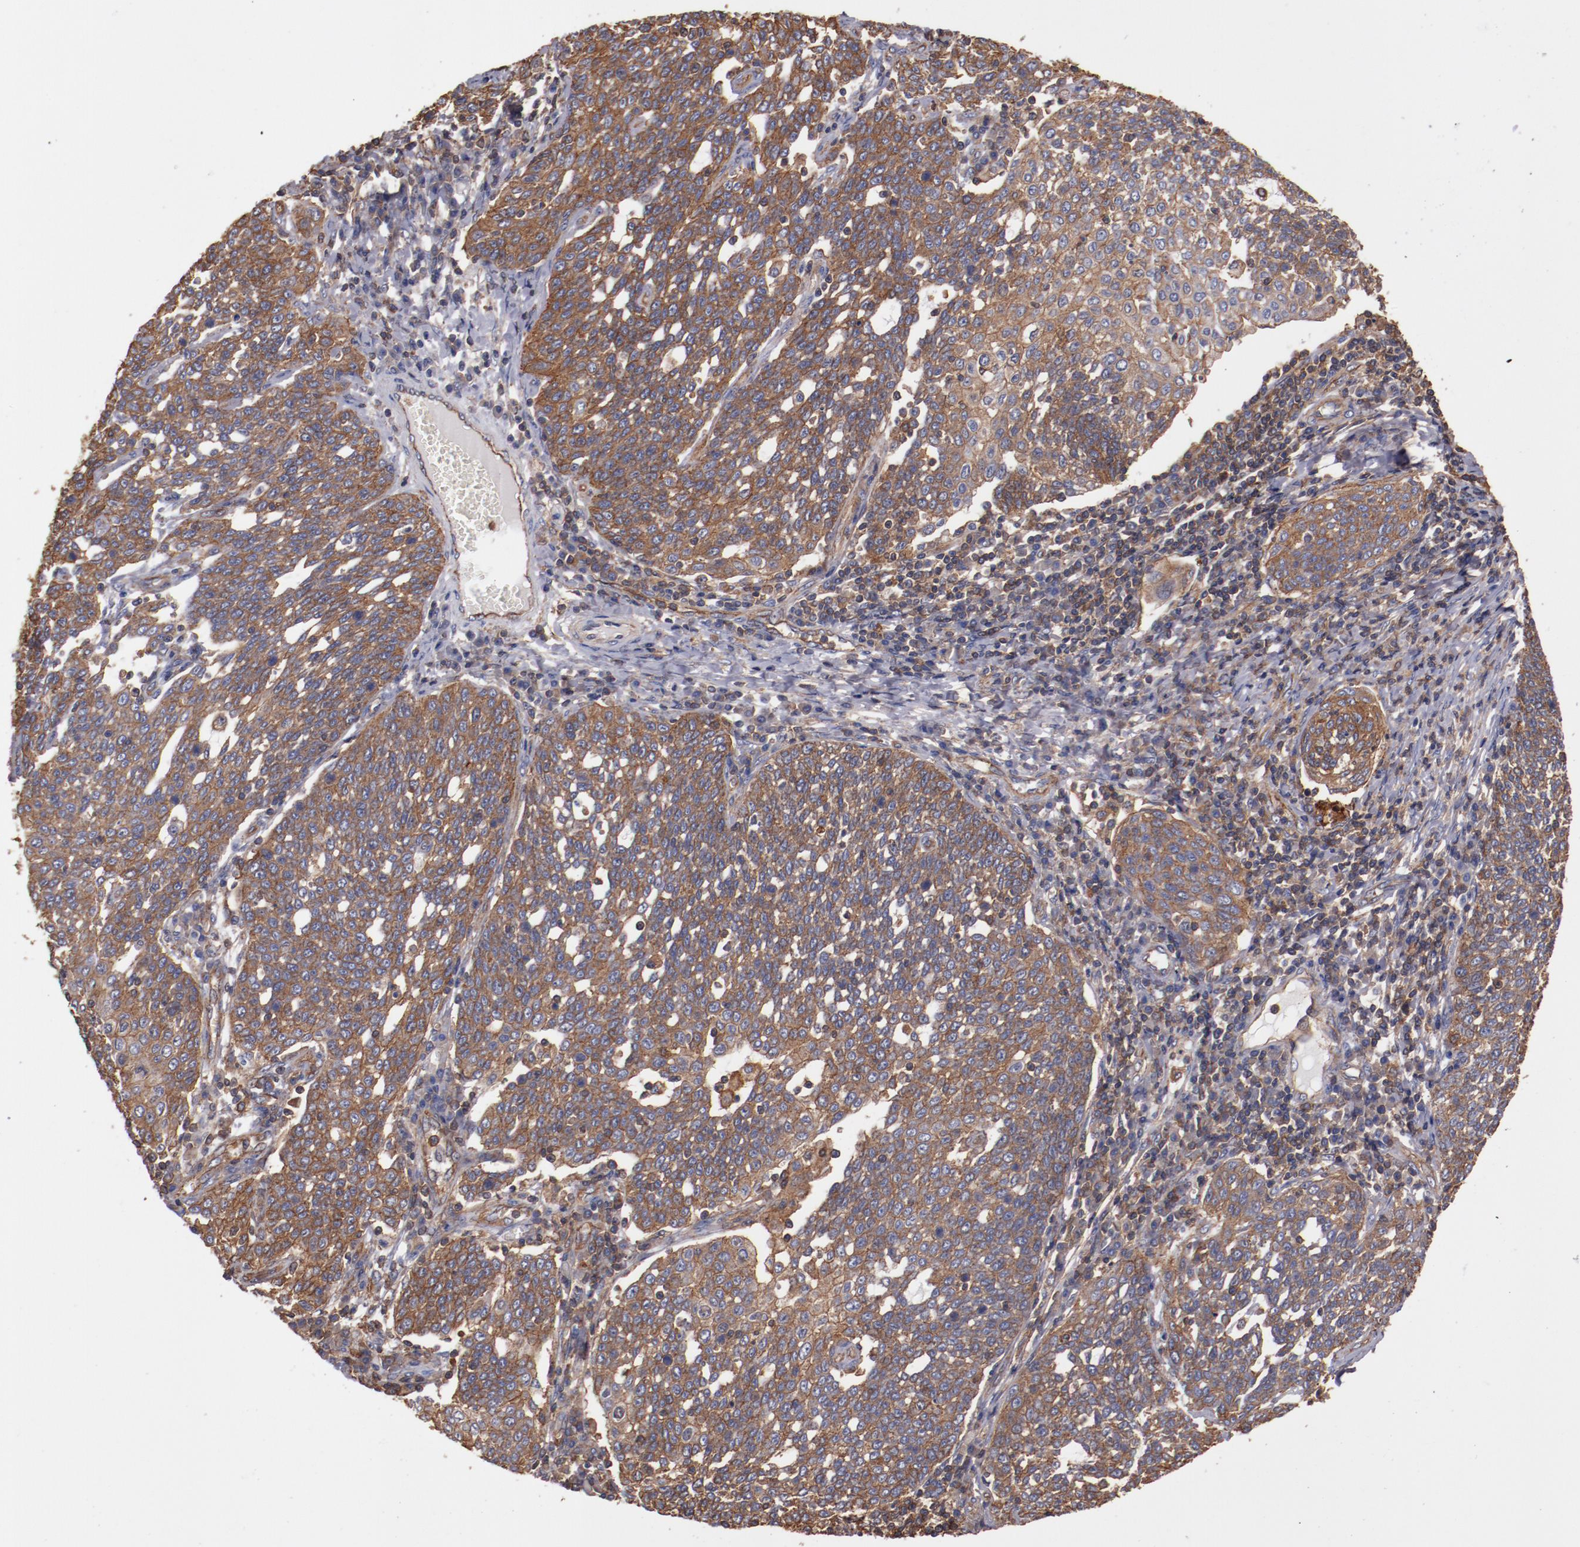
{"staining": {"intensity": "strong", "quantity": ">75%", "location": "cytoplasmic/membranous"}, "tissue": "cervical cancer", "cell_type": "Tumor cells", "image_type": "cancer", "snomed": [{"axis": "morphology", "description": "Squamous cell carcinoma, NOS"}, {"axis": "topography", "description": "Cervix"}], "caption": "Protein expression analysis of human cervical cancer reveals strong cytoplasmic/membranous staining in approximately >75% of tumor cells.", "gene": "TMOD3", "patient": {"sex": "female", "age": 34}}